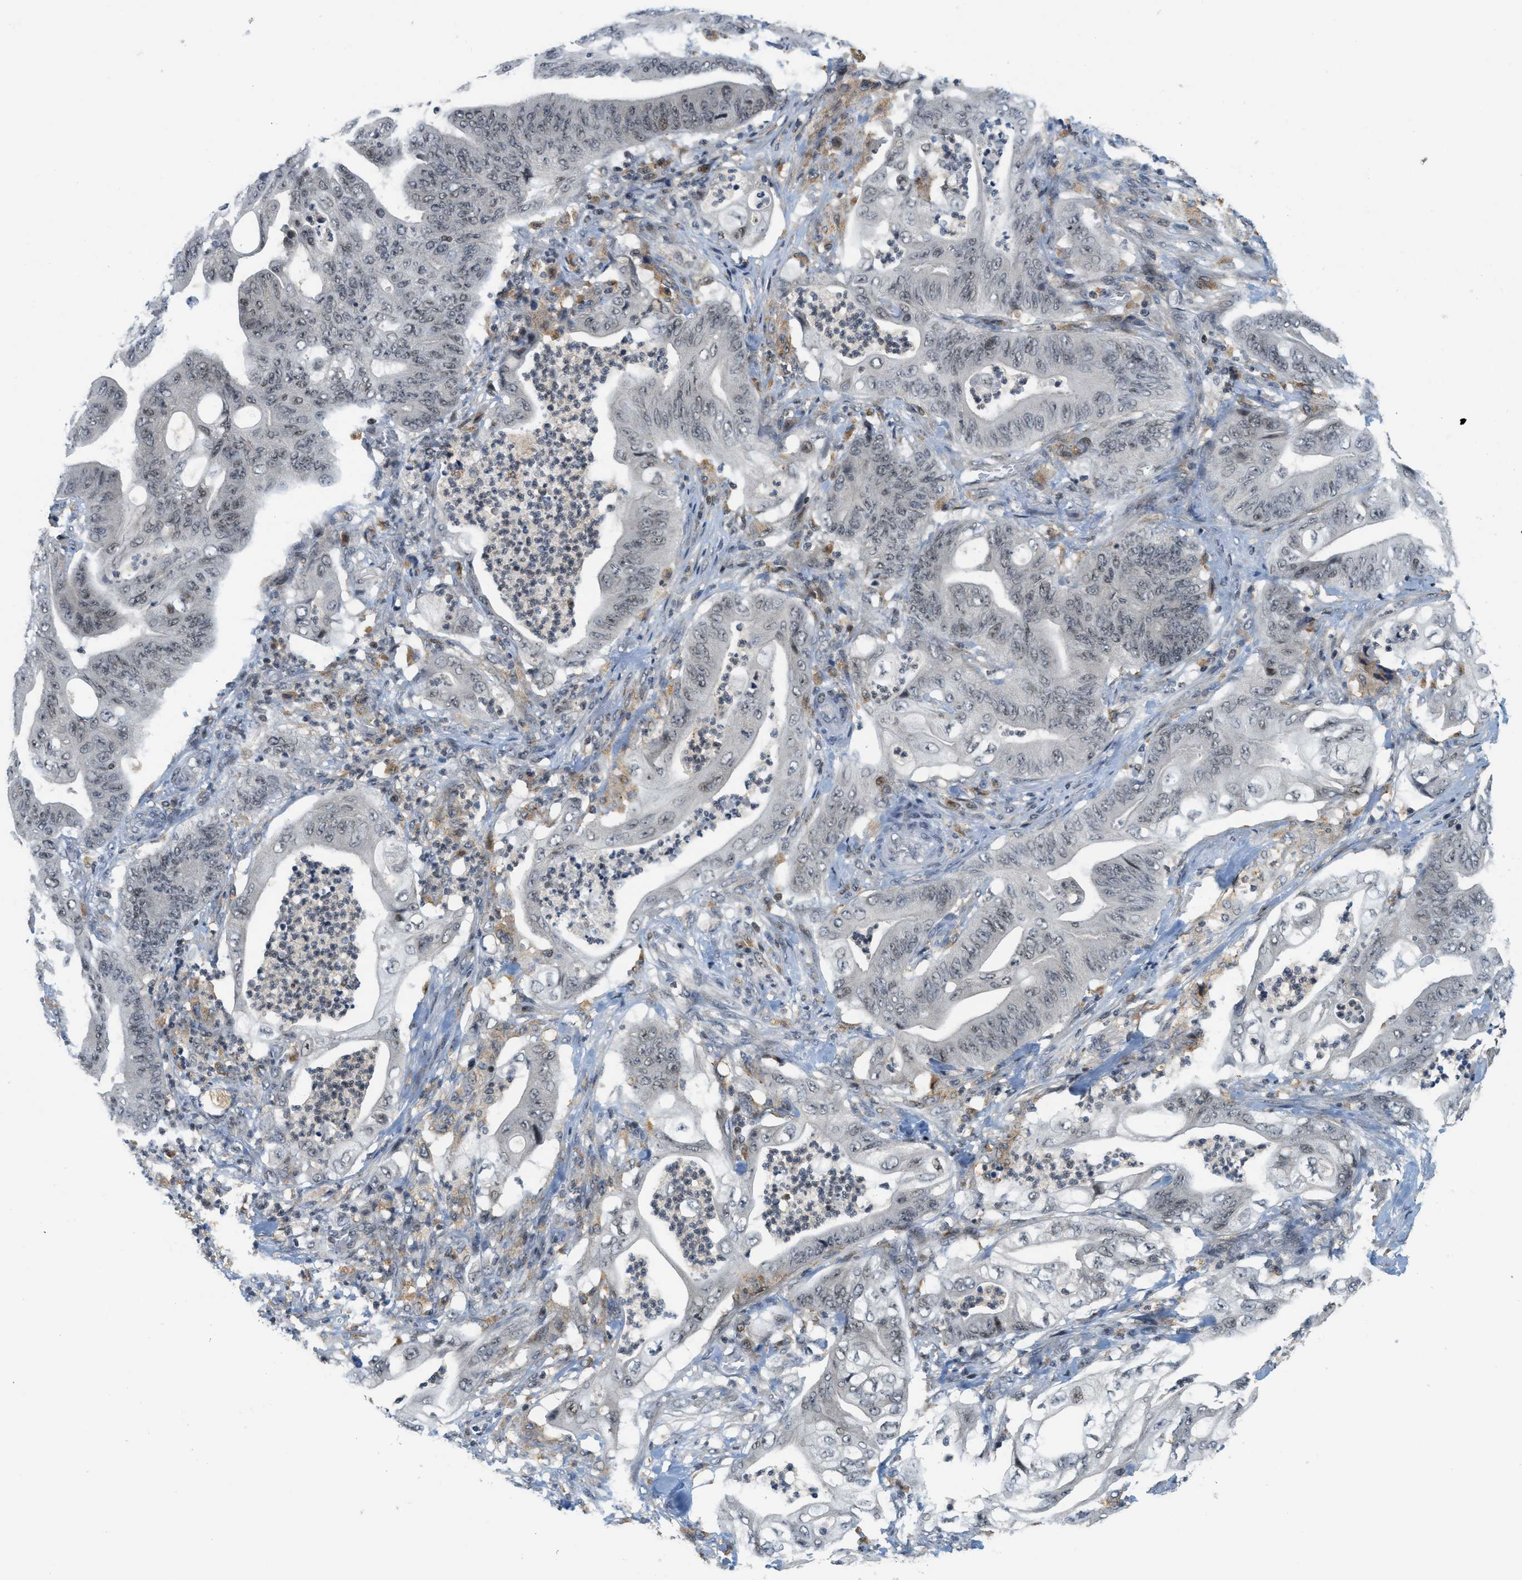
{"staining": {"intensity": "weak", "quantity": "25%-75%", "location": "nuclear"}, "tissue": "stomach cancer", "cell_type": "Tumor cells", "image_type": "cancer", "snomed": [{"axis": "morphology", "description": "Adenocarcinoma, NOS"}, {"axis": "topography", "description": "Stomach"}], "caption": "Adenocarcinoma (stomach) tissue reveals weak nuclear staining in approximately 25%-75% of tumor cells", "gene": "ING1", "patient": {"sex": "female", "age": 73}}